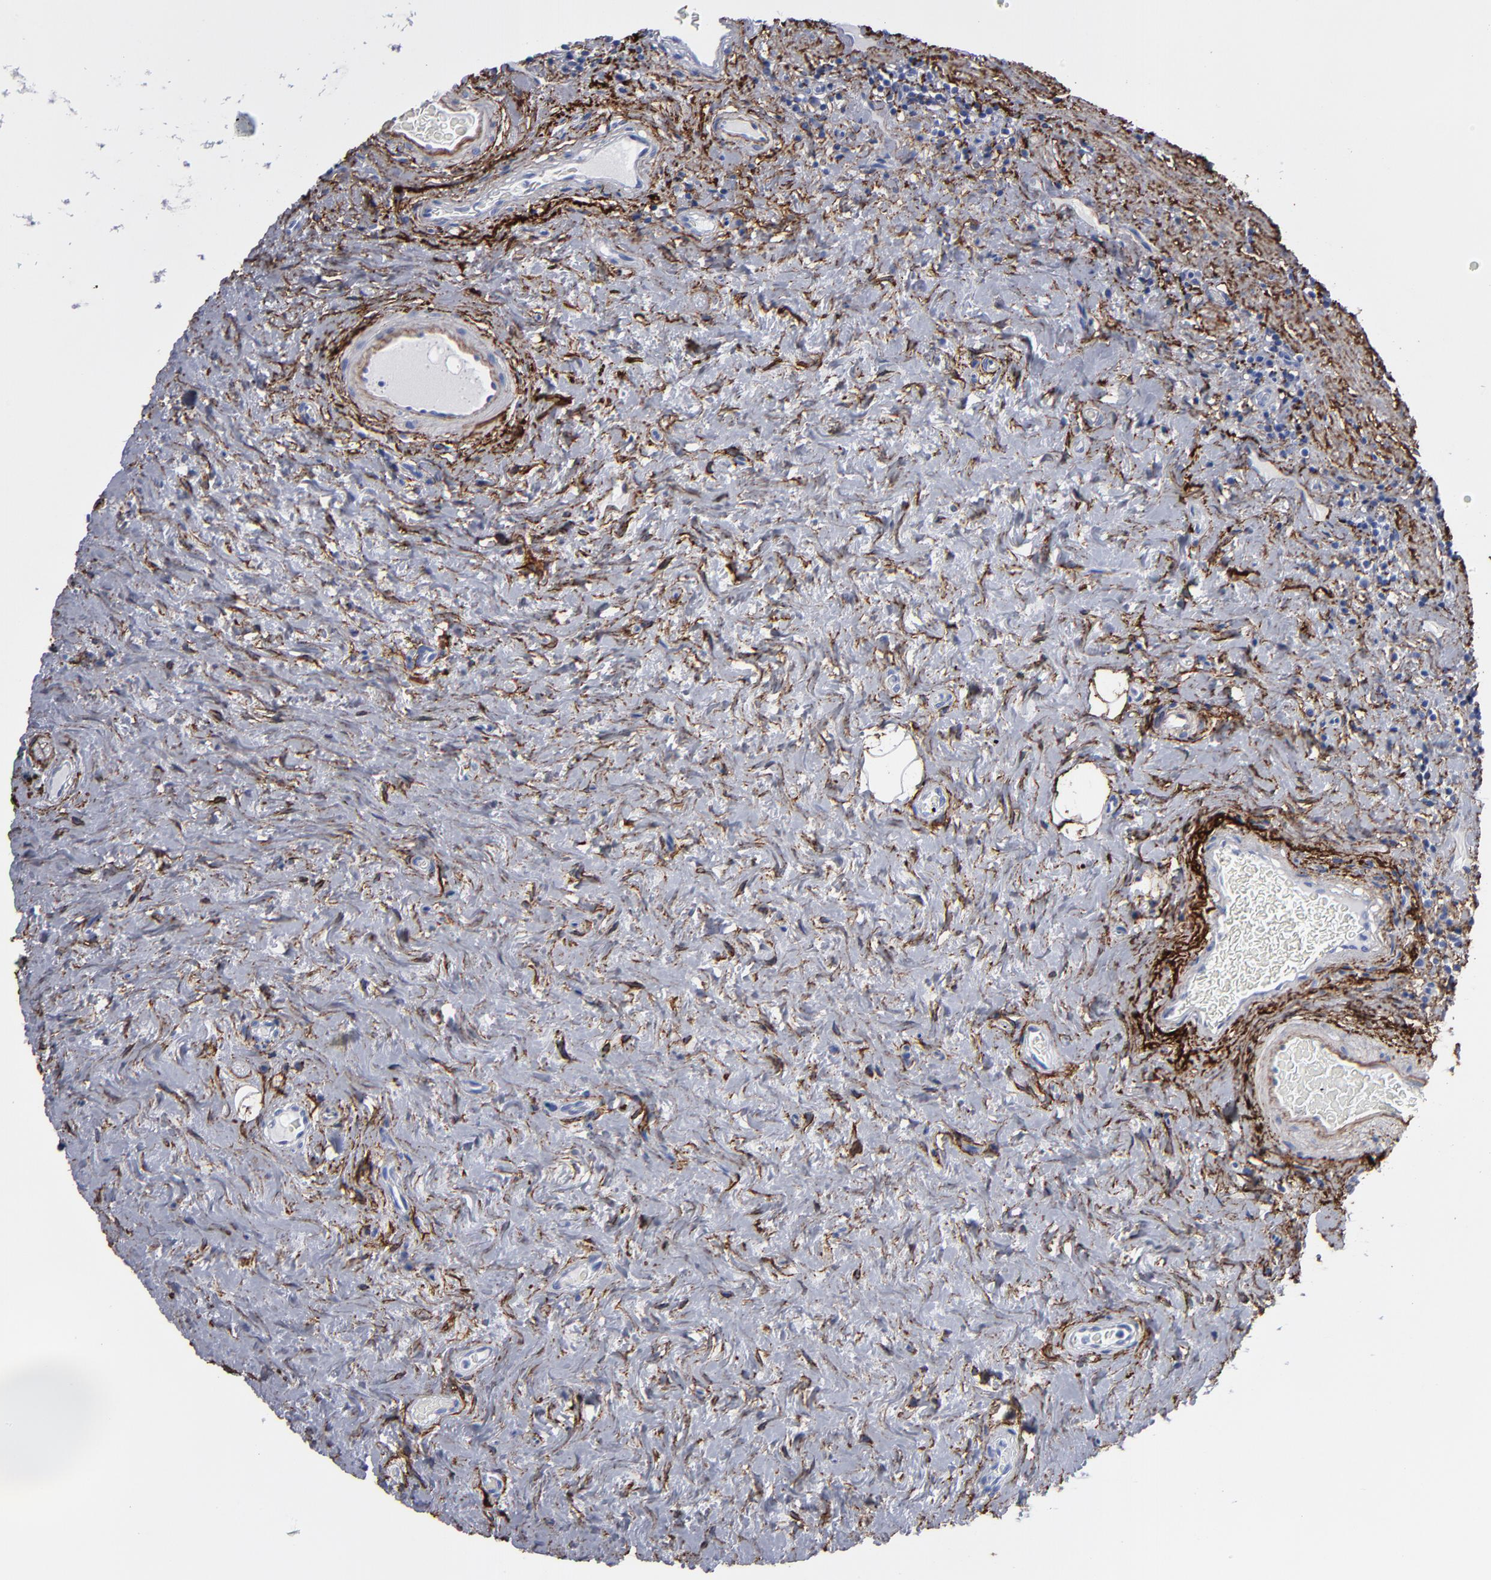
{"staining": {"intensity": "negative", "quantity": "none", "location": "none"}, "tissue": "stomach", "cell_type": "Glandular cells", "image_type": "normal", "snomed": [{"axis": "morphology", "description": "Normal tissue, NOS"}, {"axis": "topography", "description": "Stomach, lower"}], "caption": "Stomach was stained to show a protein in brown. There is no significant staining in glandular cells. (DAB immunohistochemistry with hematoxylin counter stain).", "gene": "EMILIN1", "patient": {"sex": "male", "age": 56}}